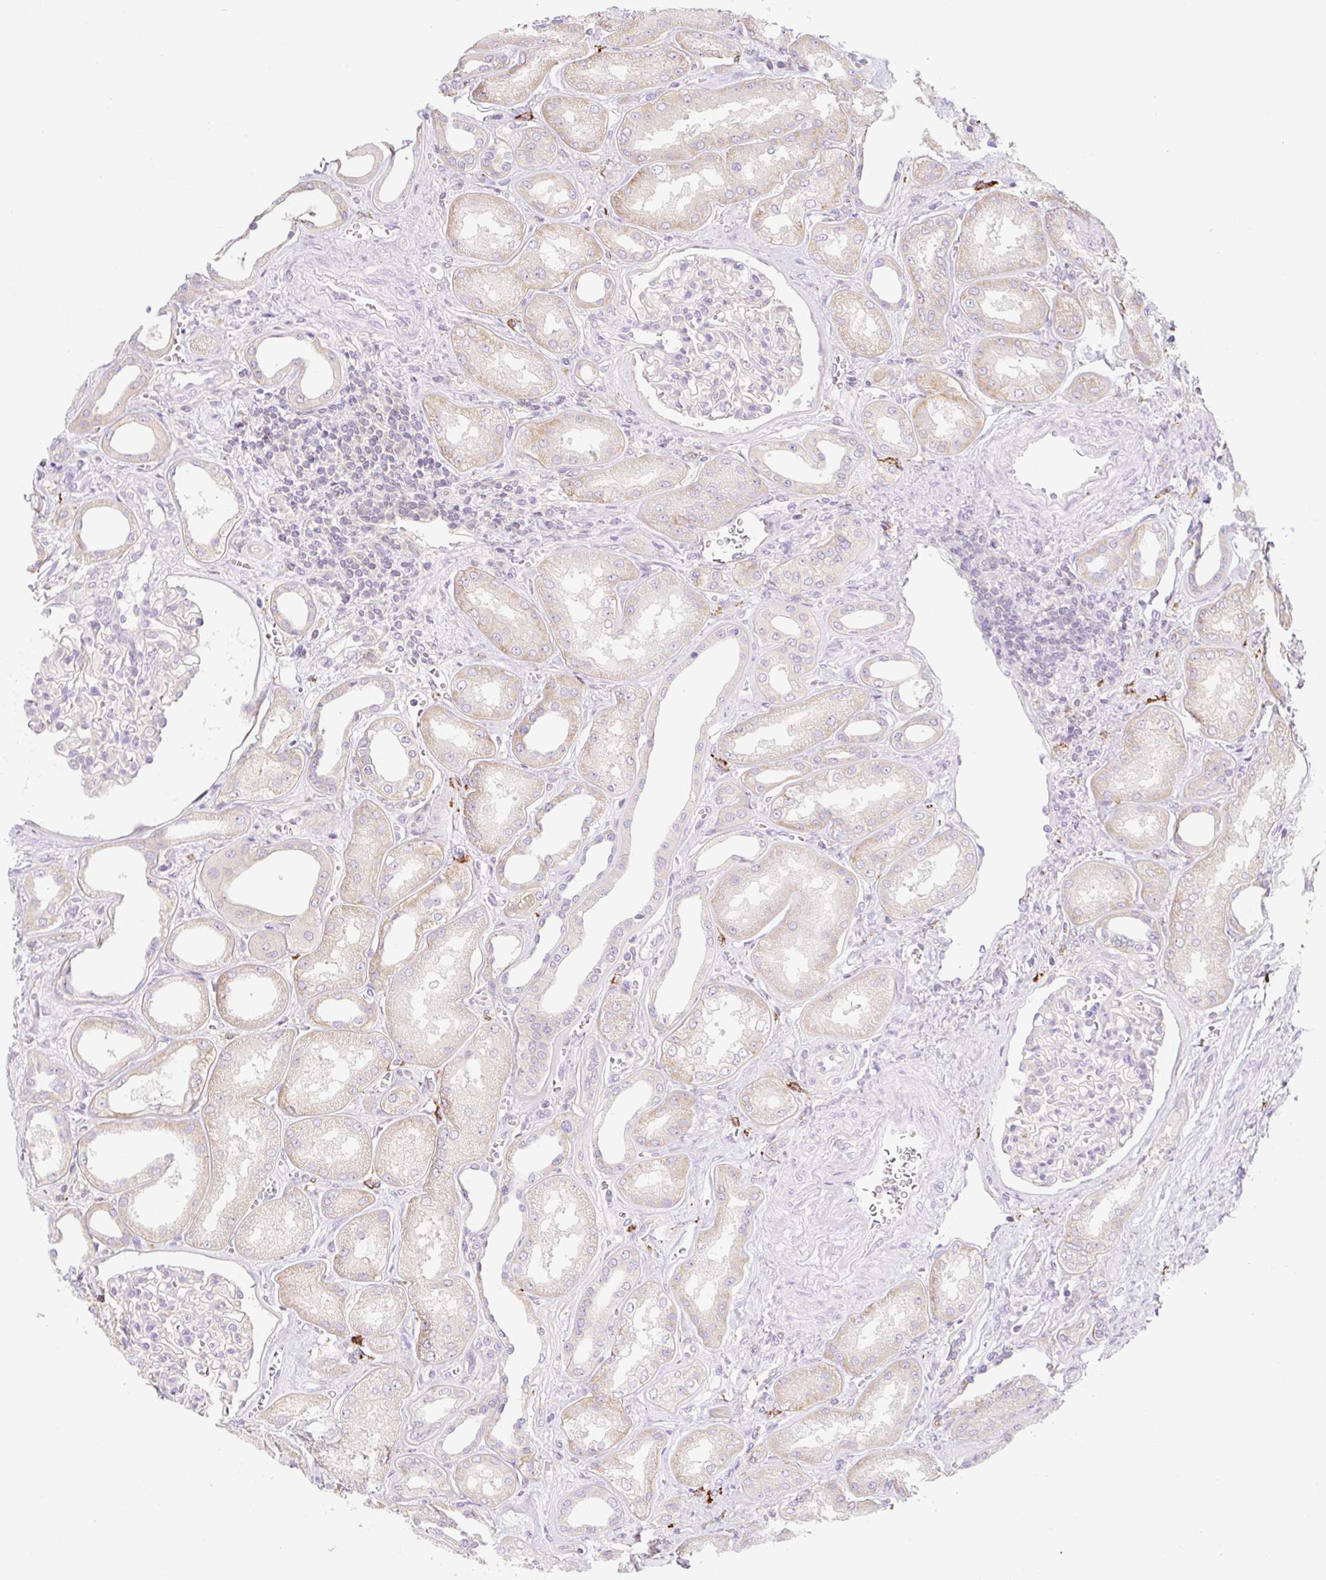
{"staining": {"intensity": "negative", "quantity": "none", "location": "none"}, "tissue": "kidney", "cell_type": "Cells in glomeruli", "image_type": "normal", "snomed": [{"axis": "morphology", "description": "Normal tissue, NOS"}, {"axis": "morphology", "description": "Adenocarcinoma, NOS"}, {"axis": "topography", "description": "Kidney"}], "caption": "Immunohistochemistry of normal human kidney reveals no staining in cells in glomeruli.", "gene": "LYVE1", "patient": {"sex": "female", "age": 68}}